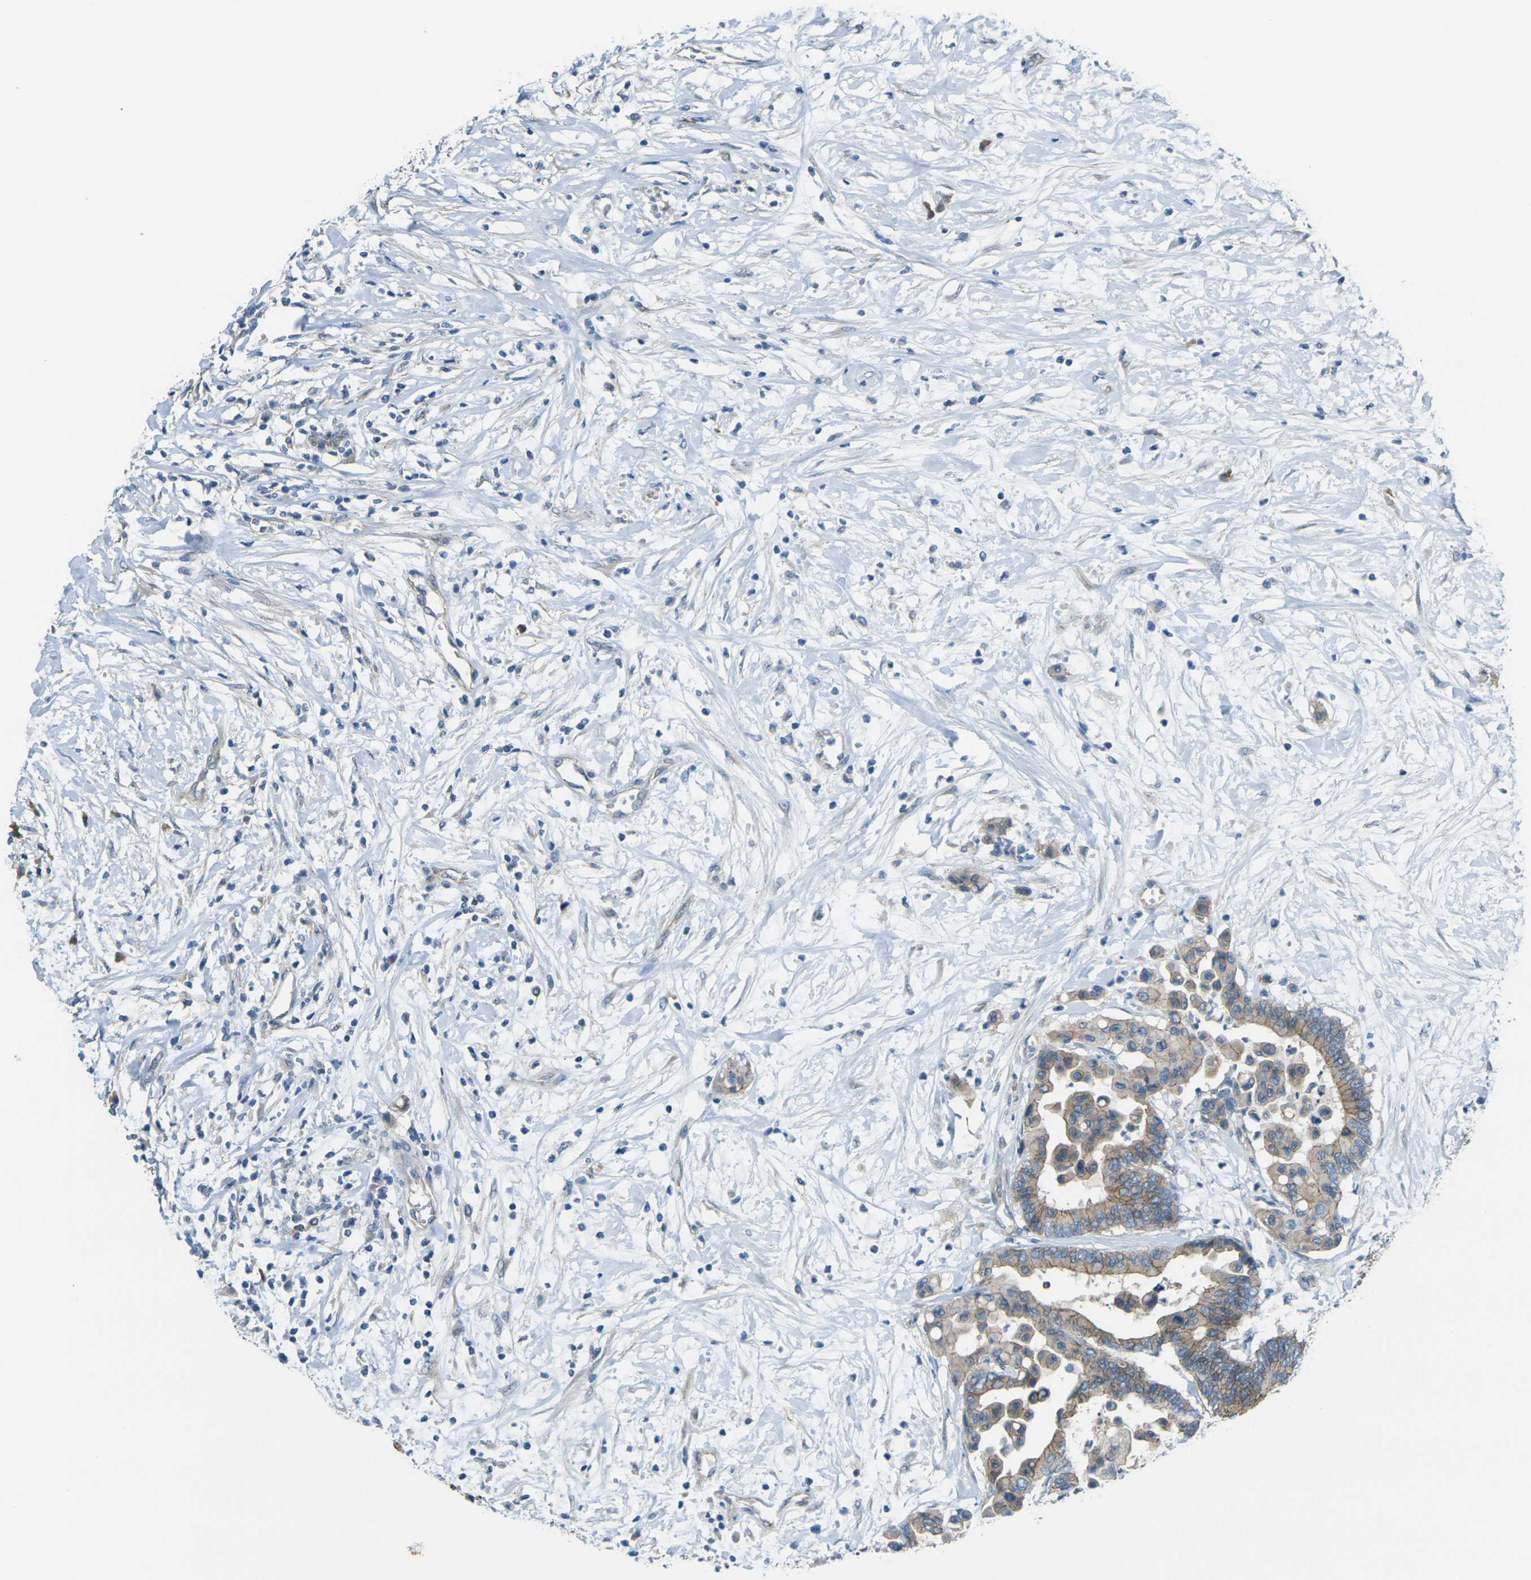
{"staining": {"intensity": "weak", "quantity": ">75%", "location": "cytoplasmic/membranous"}, "tissue": "colorectal cancer", "cell_type": "Tumor cells", "image_type": "cancer", "snomed": [{"axis": "morphology", "description": "Normal tissue, NOS"}, {"axis": "morphology", "description": "Adenocarcinoma, NOS"}, {"axis": "topography", "description": "Colon"}], "caption": "Immunohistochemistry micrograph of human colorectal adenocarcinoma stained for a protein (brown), which demonstrates low levels of weak cytoplasmic/membranous positivity in about >75% of tumor cells.", "gene": "RHBDD1", "patient": {"sex": "male", "age": 82}}